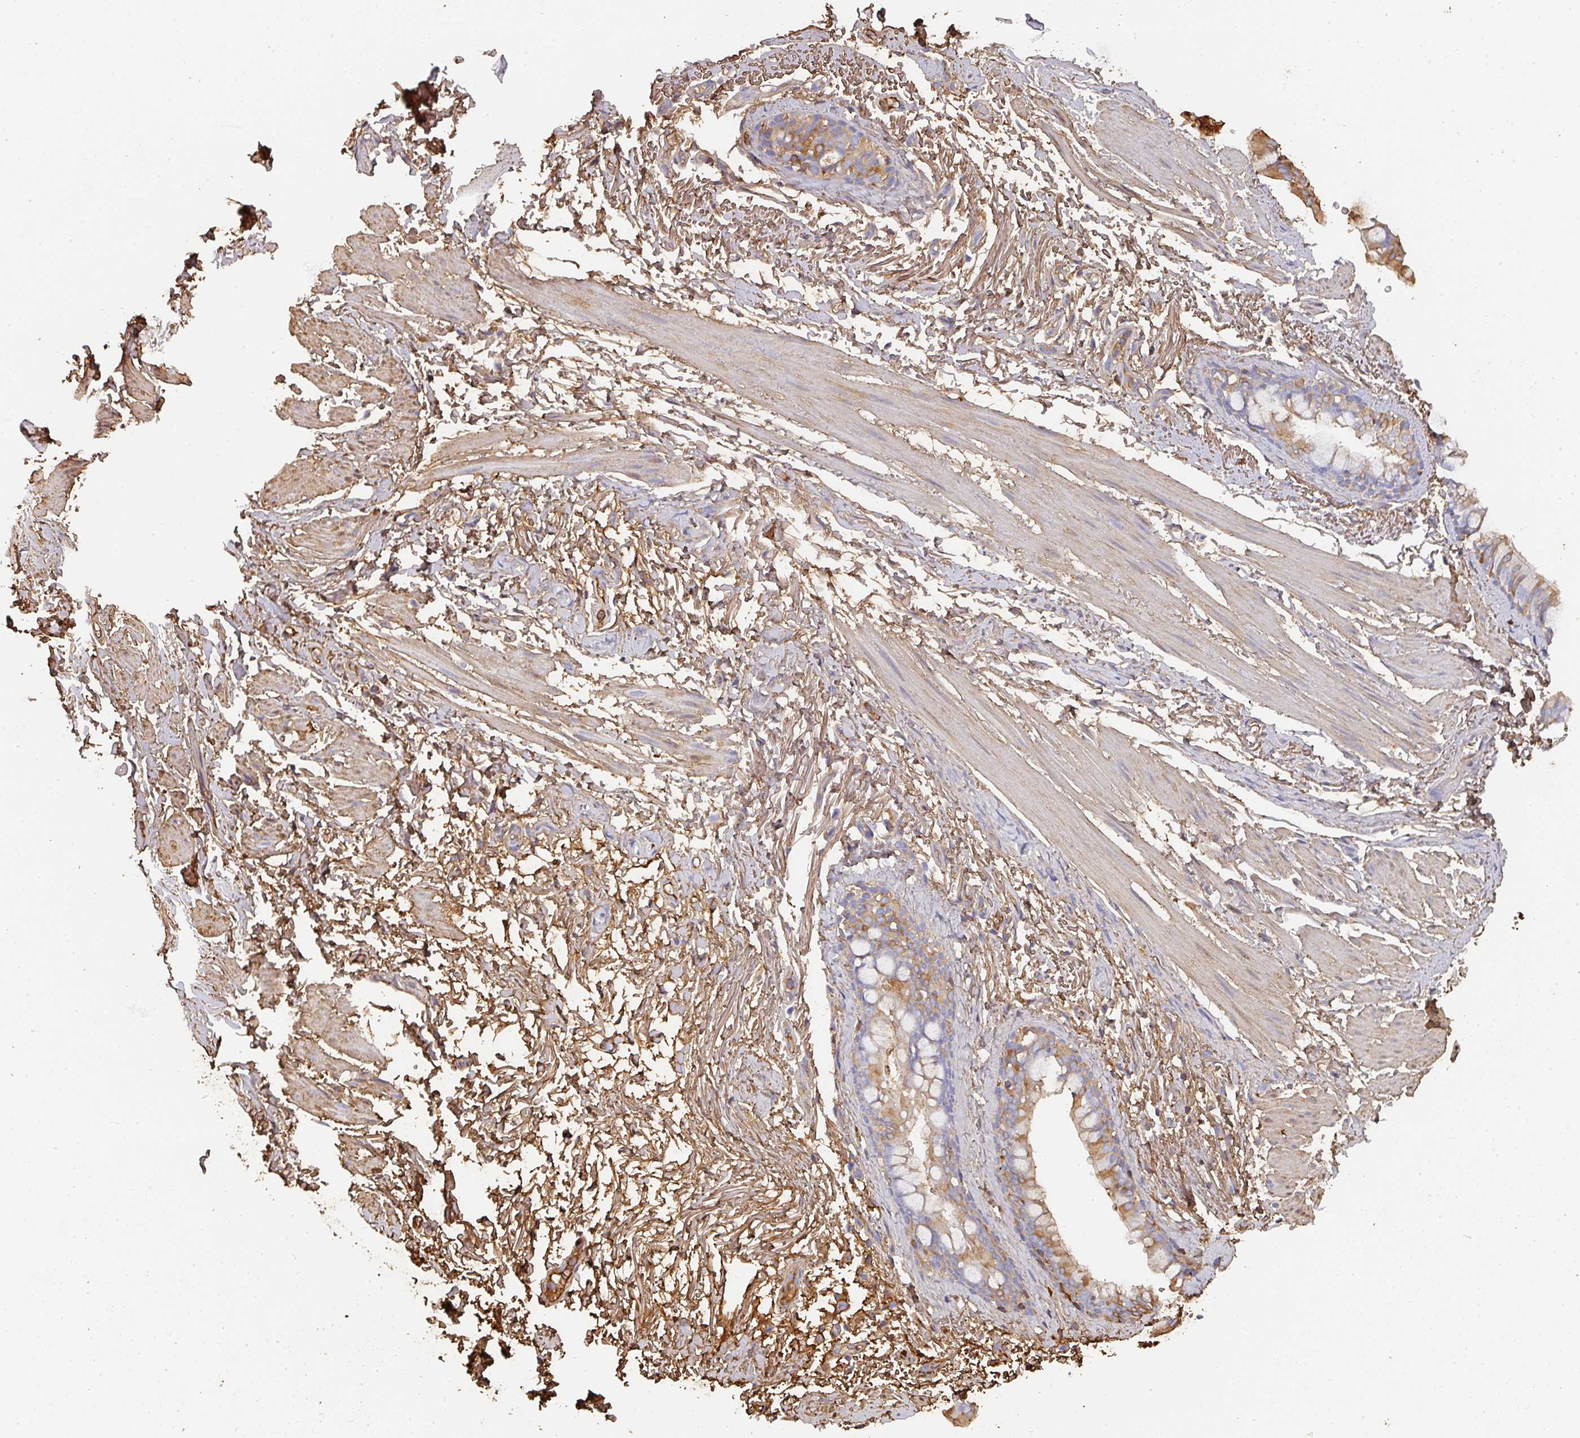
{"staining": {"intensity": "moderate", "quantity": "25%-75%", "location": "cytoplasmic/membranous"}, "tissue": "bronchus", "cell_type": "Respiratory epithelial cells", "image_type": "normal", "snomed": [{"axis": "morphology", "description": "Normal tissue, NOS"}, {"axis": "topography", "description": "Bronchus"}], "caption": "The image reveals staining of normal bronchus, revealing moderate cytoplasmic/membranous protein staining (brown color) within respiratory epithelial cells. (Stains: DAB in brown, nuclei in blue, Microscopy: brightfield microscopy at high magnification).", "gene": "ALB", "patient": {"sex": "male", "age": 67}}